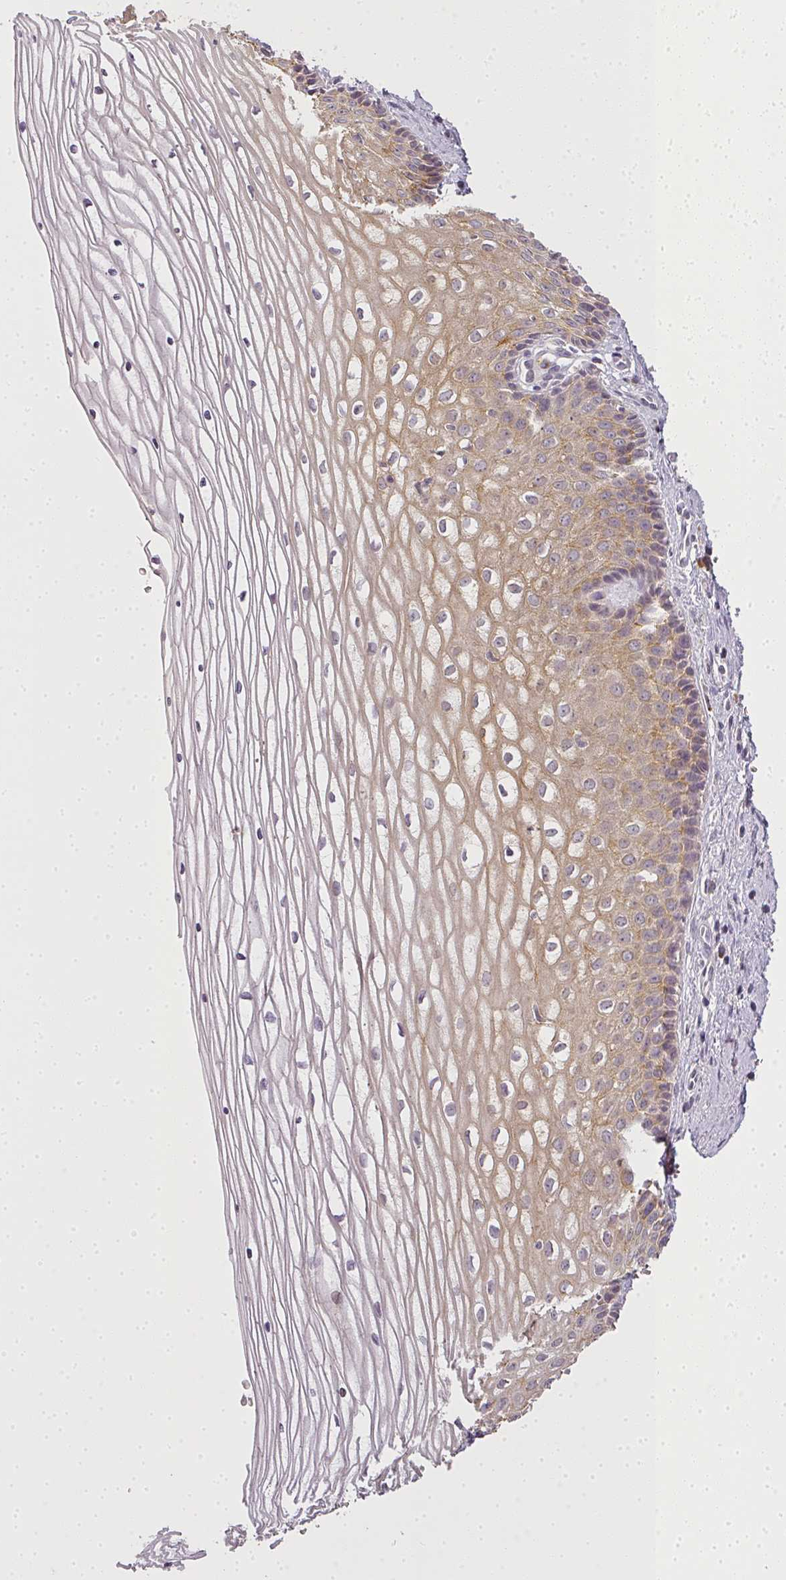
{"staining": {"intensity": "weak", "quantity": "25%-75%", "location": "cytoplasmic/membranous"}, "tissue": "cervix", "cell_type": "Glandular cells", "image_type": "normal", "snomed": [{"axis": "morphology", "description": "Normal tissue, NOS"}, {"axis": "topography", "description": "Cervix"}], "caption": "A brown stain labels weak cytoplasmic/membranous positivity of a protein in glandular cells of normal cervix. (DAB (3,3'-diaminobenzidine) IHC, brown staining for protein, blue staining for nuclei).", "gene": "MED19", "patient": {"sex": "female", "age": 47}}